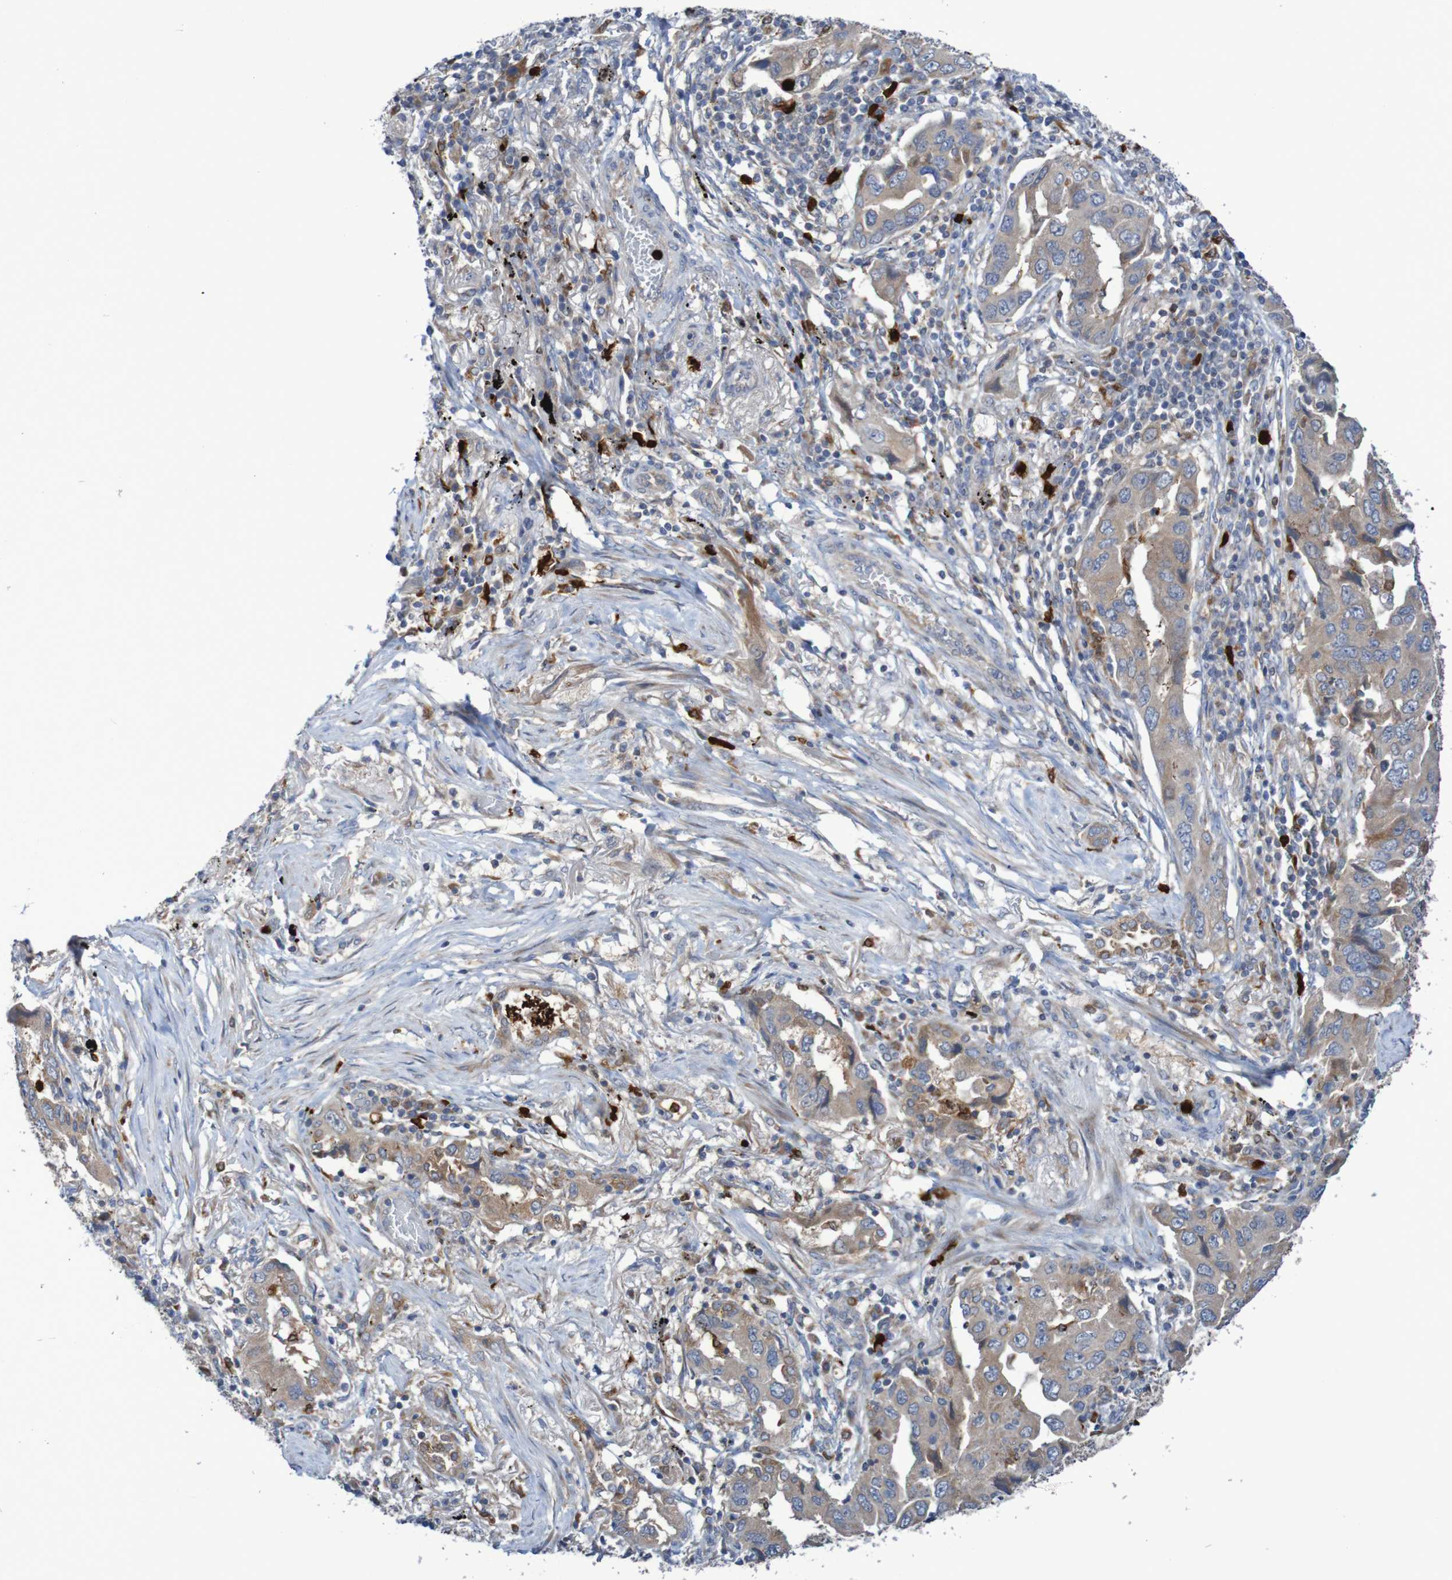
{"staining": {"intensity": "weak", "quantity": ">75%", "location": "cytoplasmic/membranous"}, "tissue": "lung cancer", "cell_type": "Tumor cells", "image_type": "cancer", "snomed": [{"axis": "morphology", "description": "Adenocarcinoma, NOS"}, {"axis": "topography", "description": "Lung"}], "caption": "Immunohistochemistry (IHC) (DAB) staining of lung adenocarcinoma shows weak cytoplasmic/membranous protein staining in about >75% of tumor cells. The staining was performed using DAB (3,3'-diaminobenzidine), with brown indicating positive protein expression. Nuclei are stained blue with hematoxylin.", "gene": "PARP4", "patient": {"sex": "female", "age": 65}}